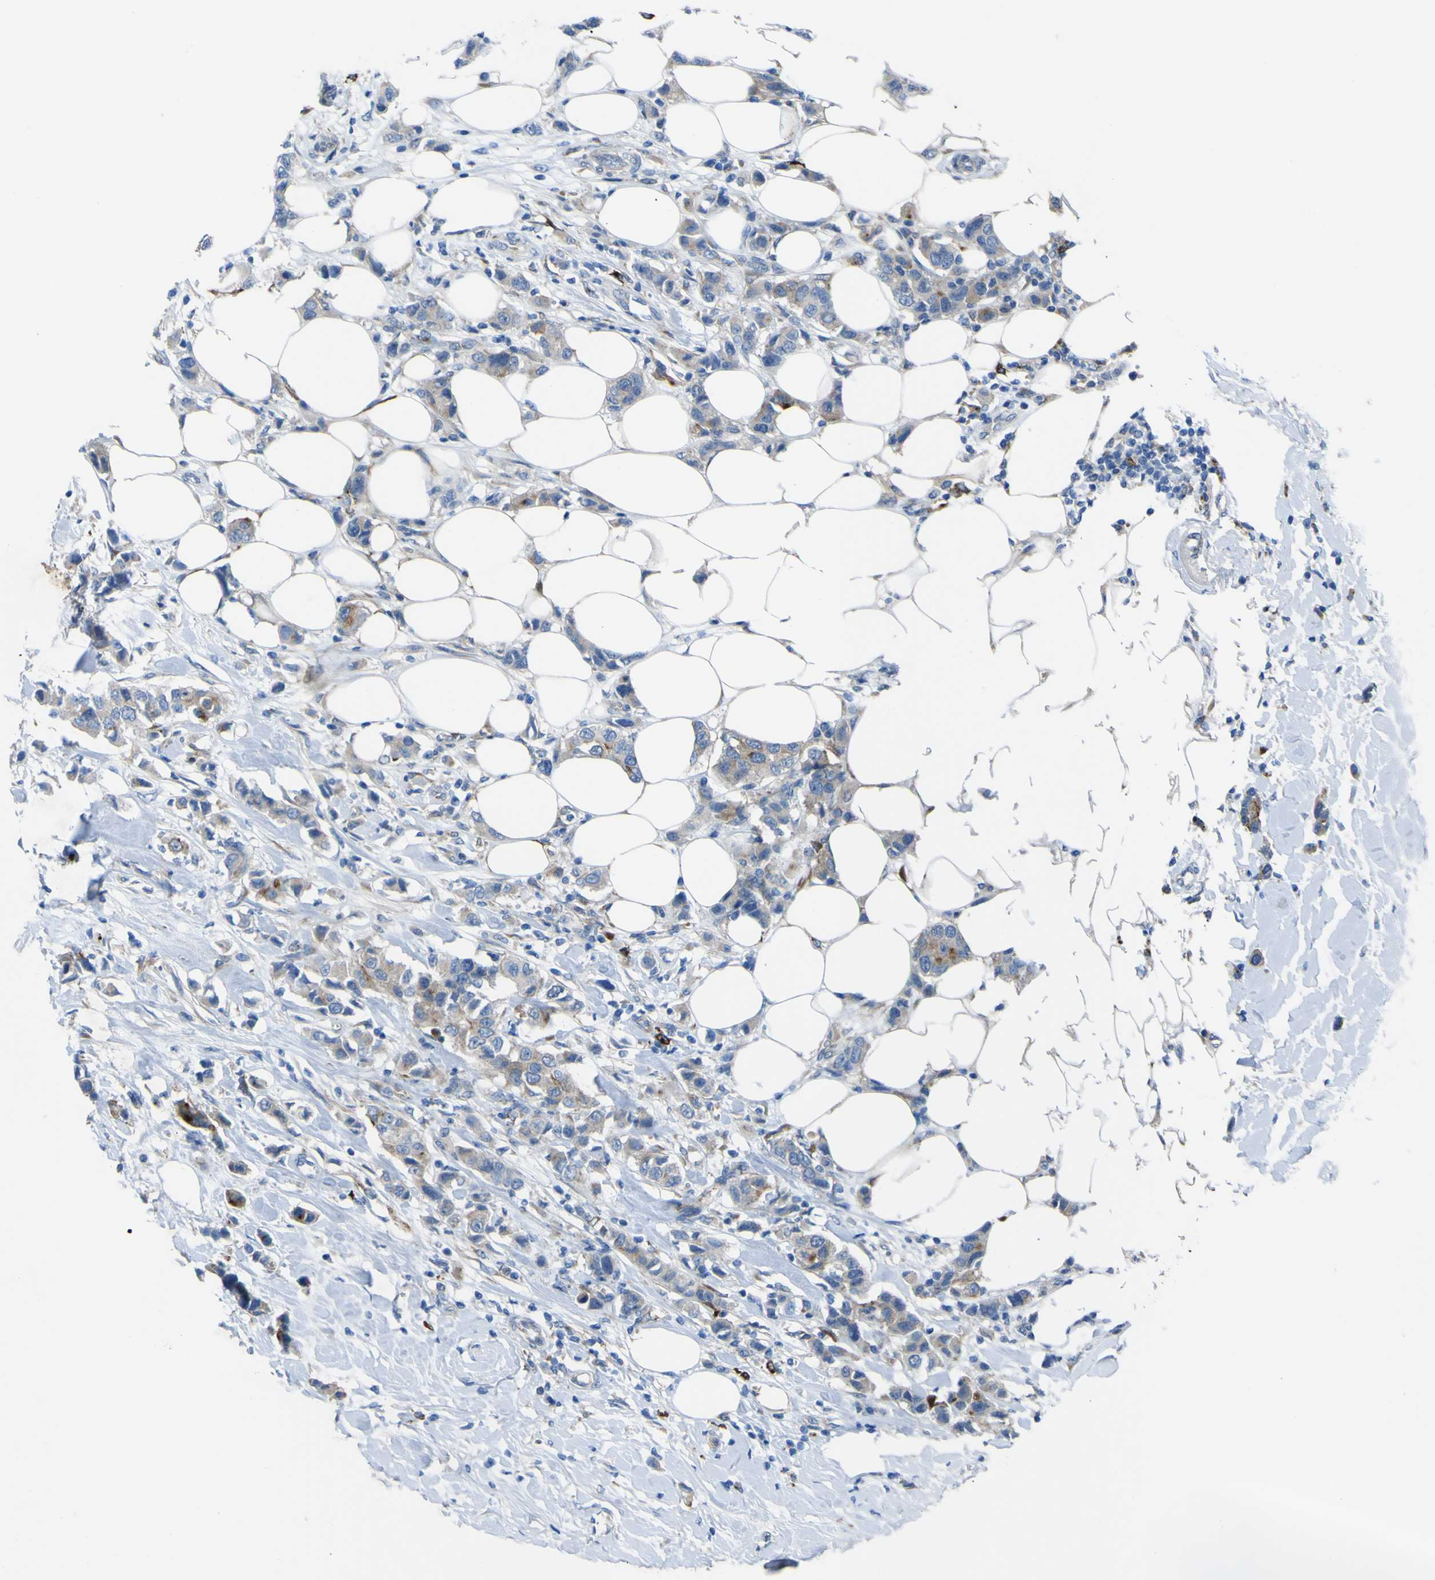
{"staining": {"intensity": "weak", "quantity": ">75%", "location": "cytoplasmic/membranous"}, "tissue": "breast cancer", "cell_type": "Tumor cells", "image_type": "cancer", "snomed": [{"axis": "morphology", "description": "Normal tissue, NOS"}, {"axis": "morphology", "description": "Duct carcinoma"}, {"axis": "topography", "description": "Breast"}], "caption": "Breast cancer stained for a protein (brown) displays weak cytoplasmic/membranous positive positivity in approximately >75% of tumor cells.", "gene": "CST3", "patient": {"sex": "female", "age": 50}}